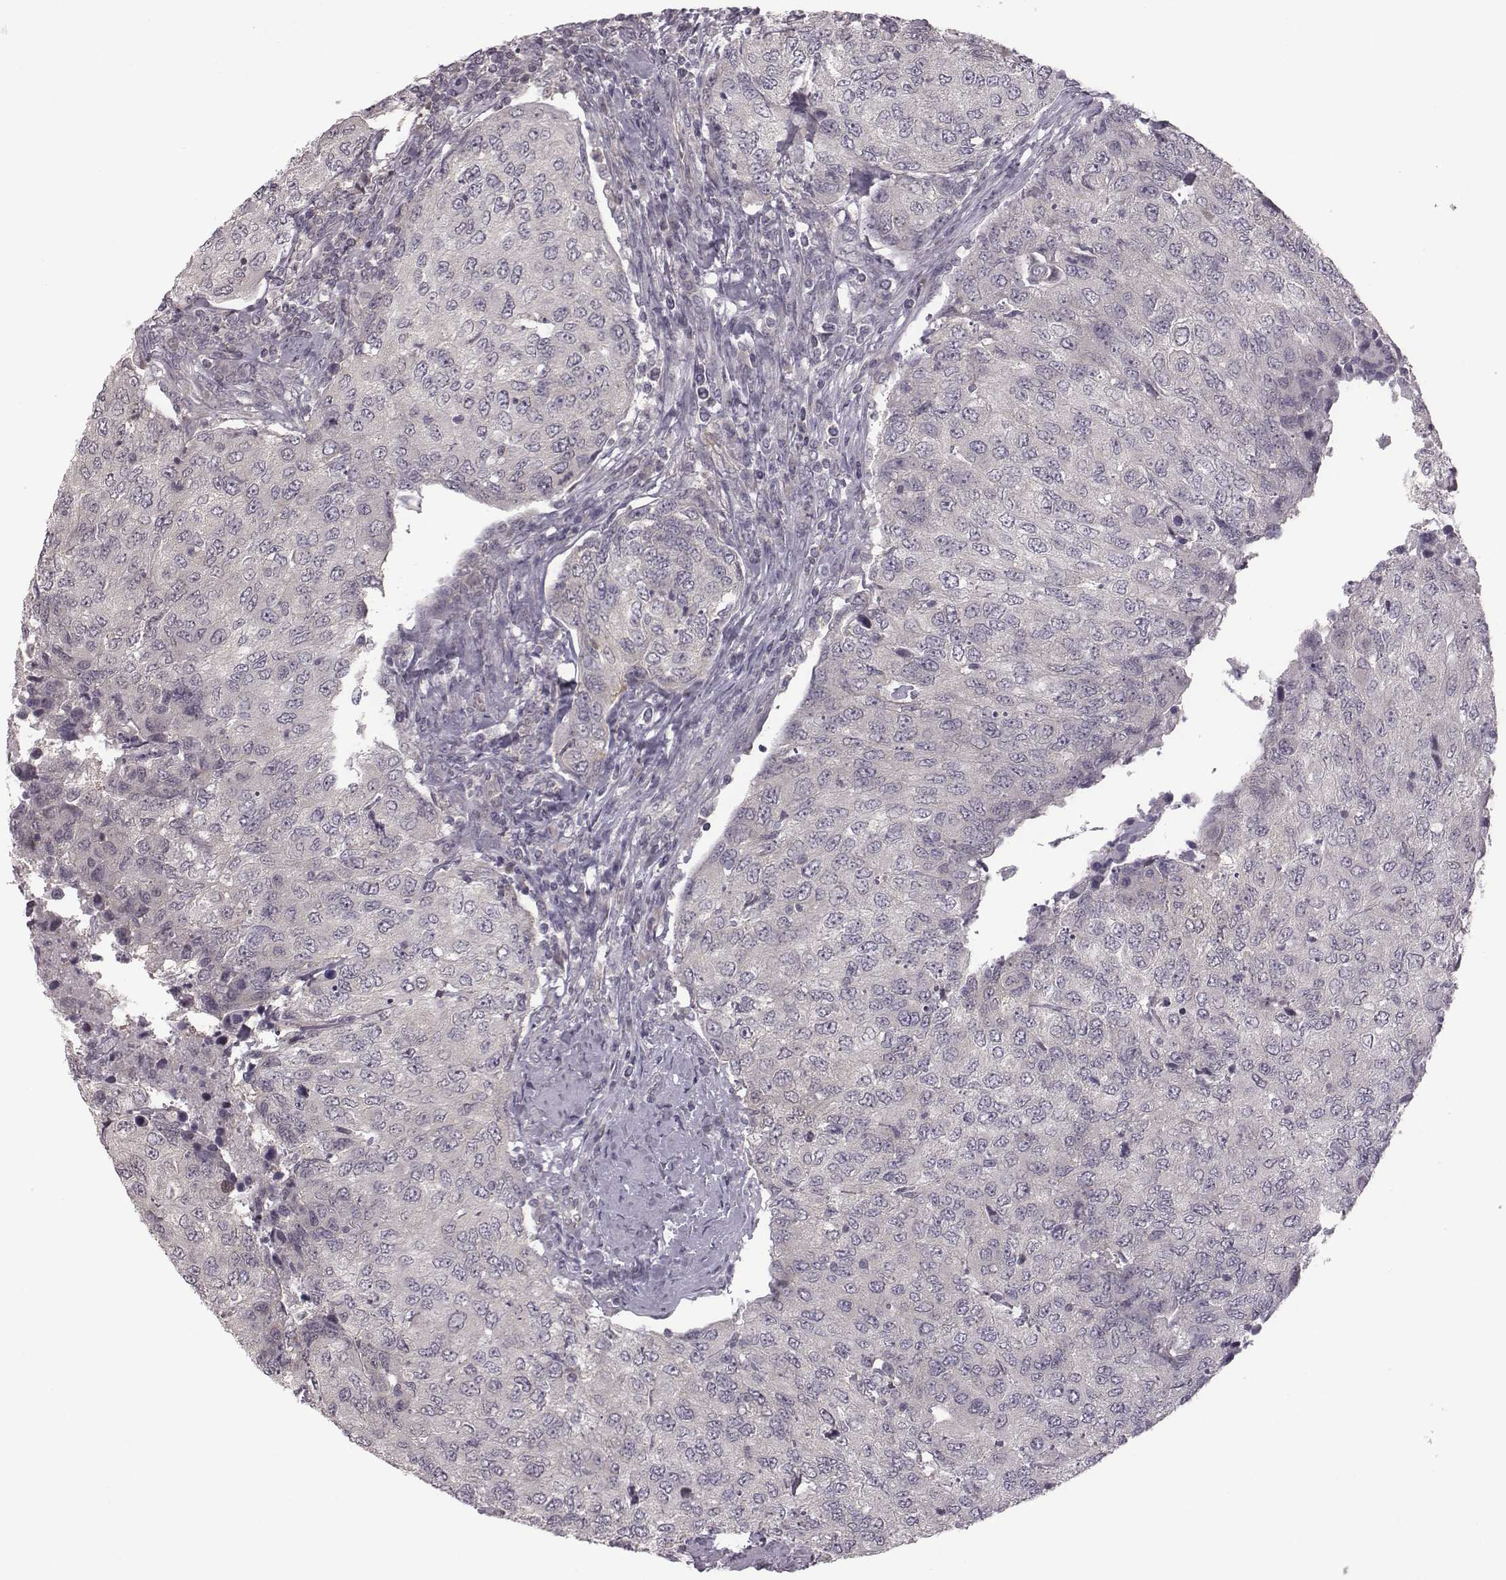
{"staining": {"intensity": "negative", "quantity": "none", "location": "none"}, "tissue": "urothelial cancer", "cell_type": "Tumor cells", "image_type": "cancer", "snomed": [{"axis": "morphology", "description": "Urothelial carcinoma, High grade"}, {"axis": "topography", "description": "Urinary bladder"}], "caption": "Photomicrograph shows no significant protein positivity in tumor cells of urothelial carcinoma (high-grade).", "gene": "BICDL1", "patient": {"sex": "female", "age": 78}}